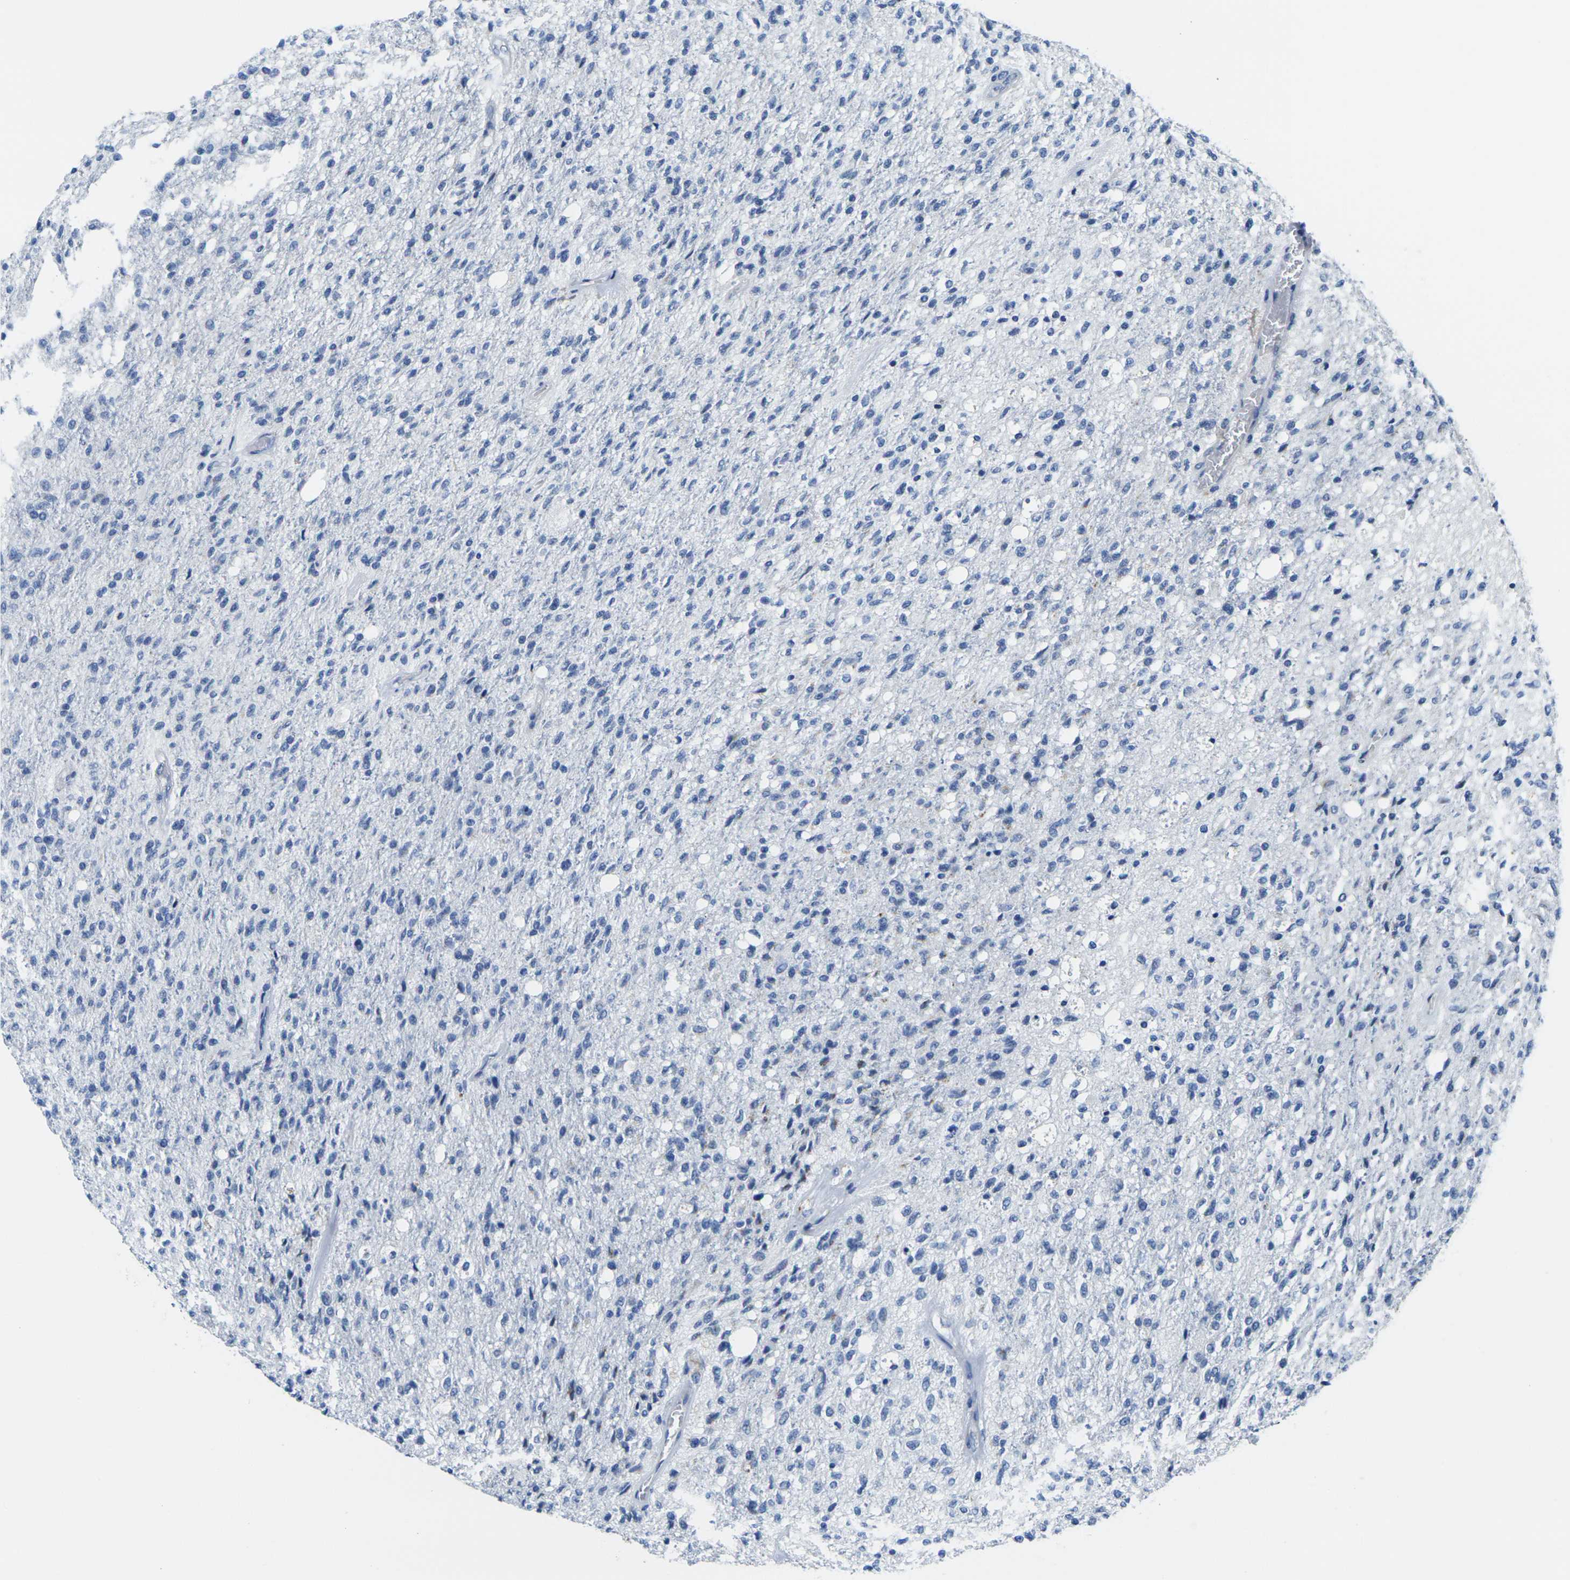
{"staining": {"intensity": "negative", "quantity": "none", "location": "none"}, "tissue": "glioma", "cell_type": "Tumor cells", "image_type": "cancer", "snomed": [{"axis": "morphology", "description": "Normal tissue, NOS"}, {"axis": "morphology", "description": "Glioma, malignant, High grade"}, {"axis": "topography", "description": "Cerebral cortex"}], "caption": "Human glioma stained for a protein using immunohistochemistry (IHC) reveals no positivity in tumor cells.", "gene": "CRK", "patient": {"sex": "male", "age": 77}}